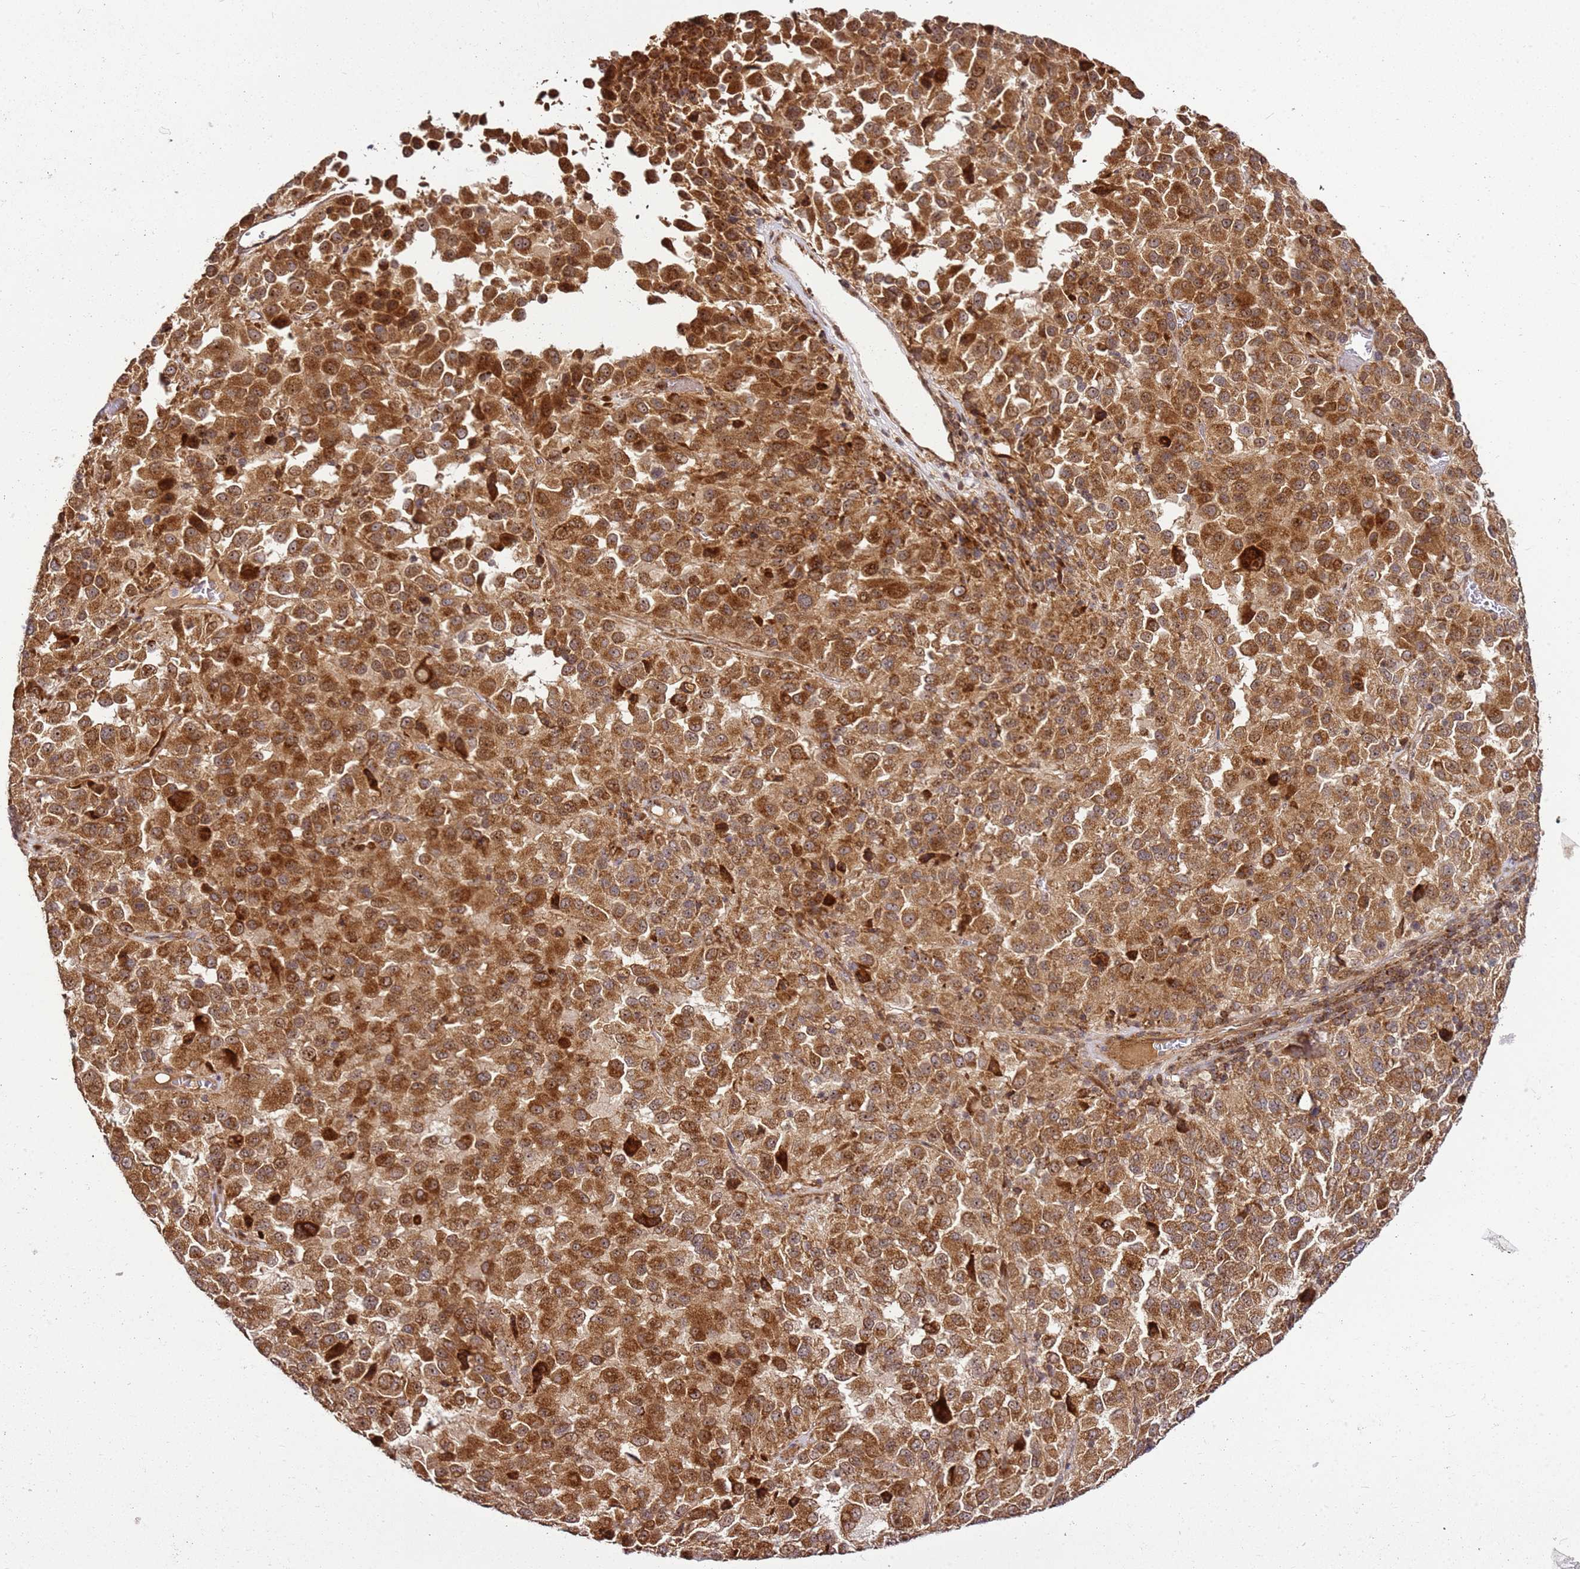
{"staining": {"intensity": "moderate", "quantity": ">75%", "location": "cytoplasmic/membranous,nuclear"}, "tissue": "melanoma", "cell_type": "Tumor cells", "image_type": "cancer", "snomed": [{"axis": "morphology", "description": "Malignant melanoma, Metastatic site"}, {"axis": "topography", "description": "Lung"}], "caption": "A high-resolution image shows immunohistochemistry staining of melanoma, which shows moderate cytoplasmic/membranous and nuclear staining in about >75% of tumor cells. The staining was performed using DAB (3,3'-diaminobenzidine) to visualize the protein expression in brown, while the nuclei were stained in blue with hematoxylin (Magnification: 20x).", "gene": "RASA3", "patient": {"sex": "male", "age": 64}}